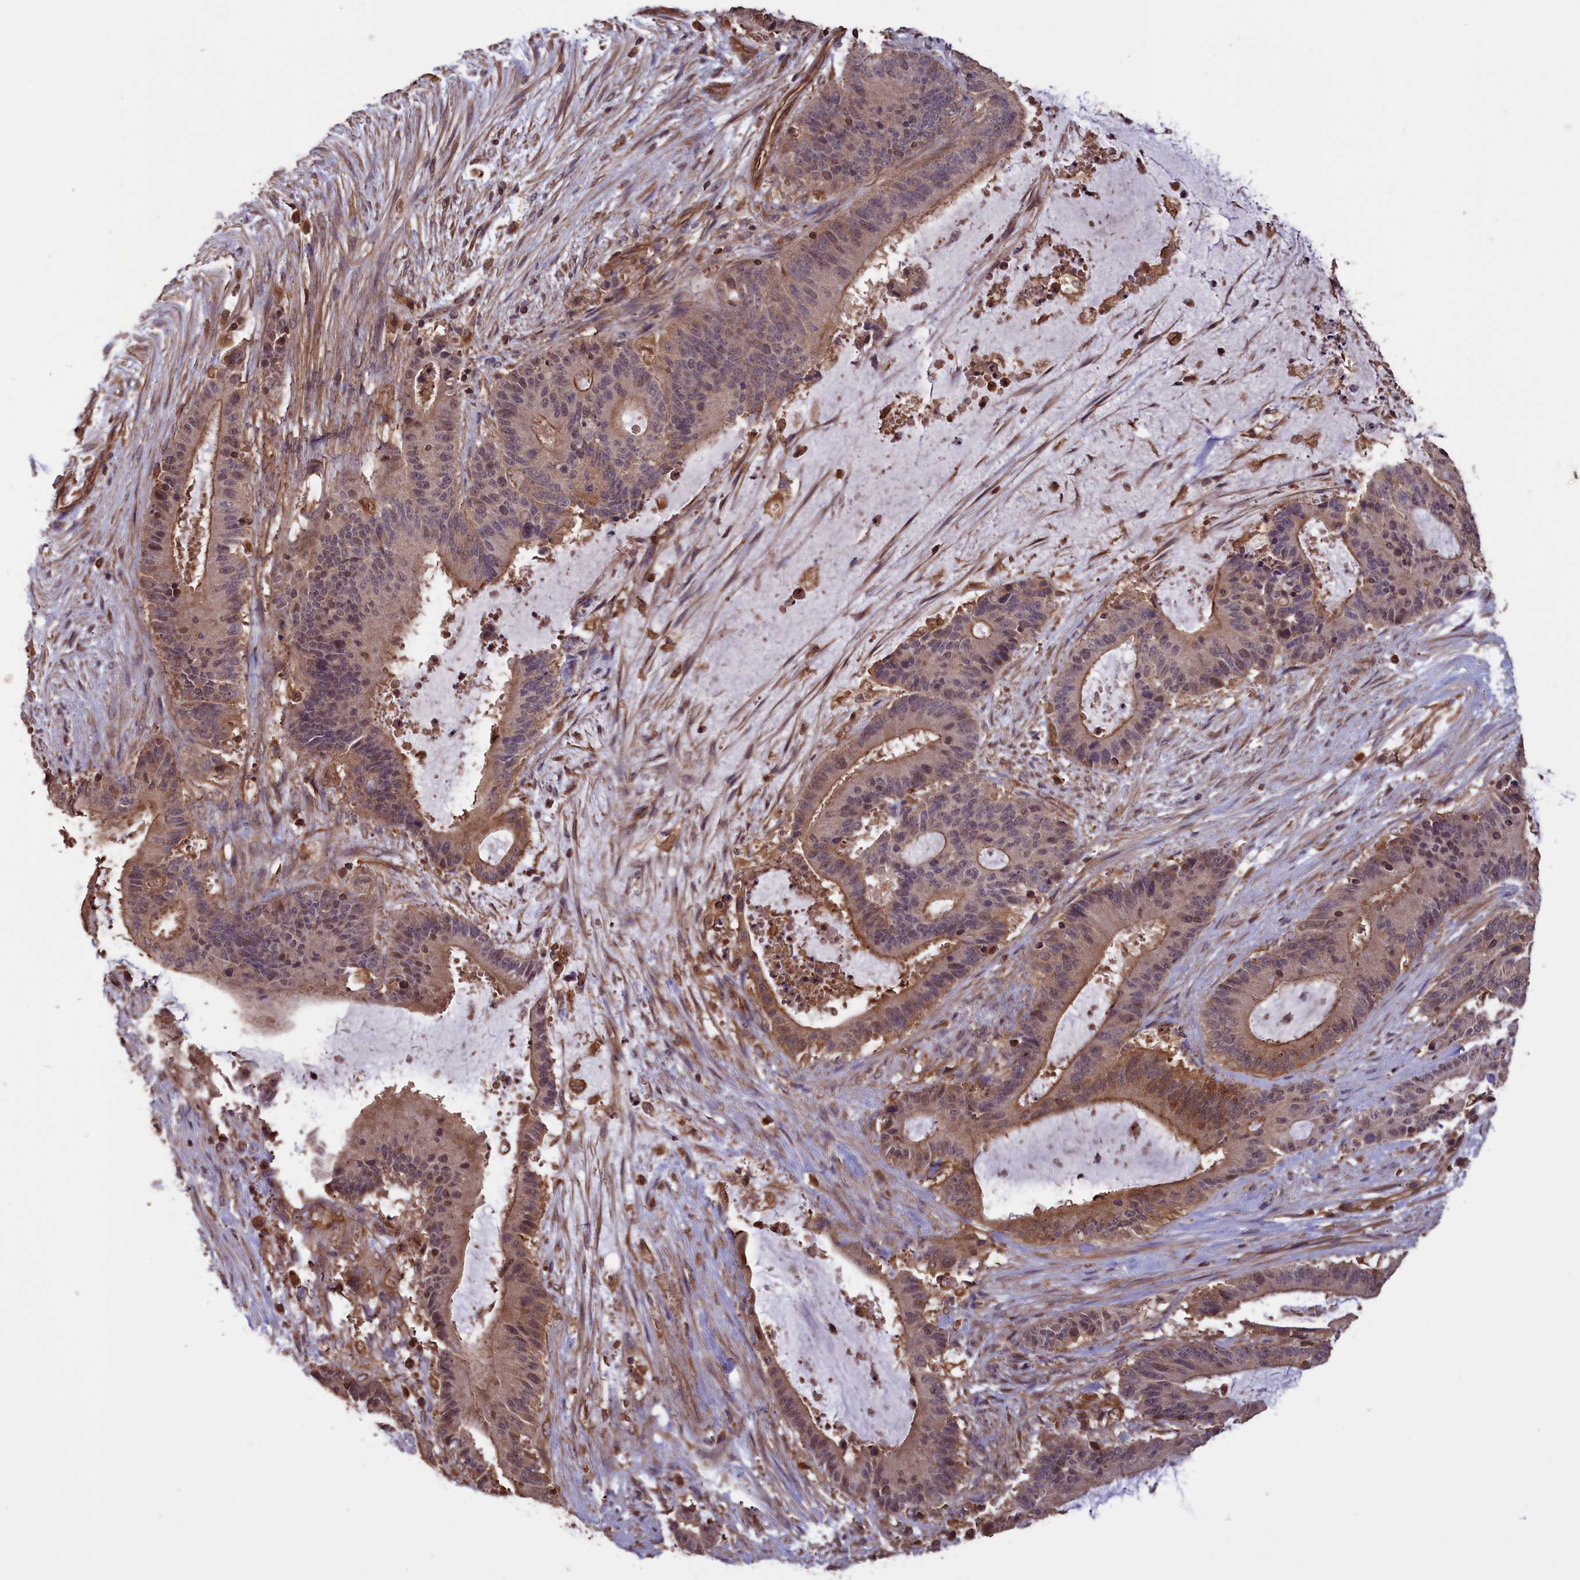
{"staining": {"intensity": "moderate", "quantity": "25%-75%", "location": "cytoplasmic/membranous,nuclear"}, "tissue": "liver cancer", "cell_type": "Tumor cells", "image_type": "cancer", "snomed": [{"axis": "morphology", "description": "Normal tissue, NOS"}, {"axis": "morphology", "description": "Cholangiocarcinoma"}, {"axis": "topography", "description": "Liver"}, {"axis": "topography", "description": "Peripheral nerve tissue"}], "caption": "Immunohistochemistry image of human liver cholangiocarcinoma stained for a protein (brown), which reveals medium levels of moderate cytoplasmic/membranous and nuclear positivity in about 25%-75% of tumor cells.", "gene": "DAPK3", "patient": {"sex": "female", "age": 73}}